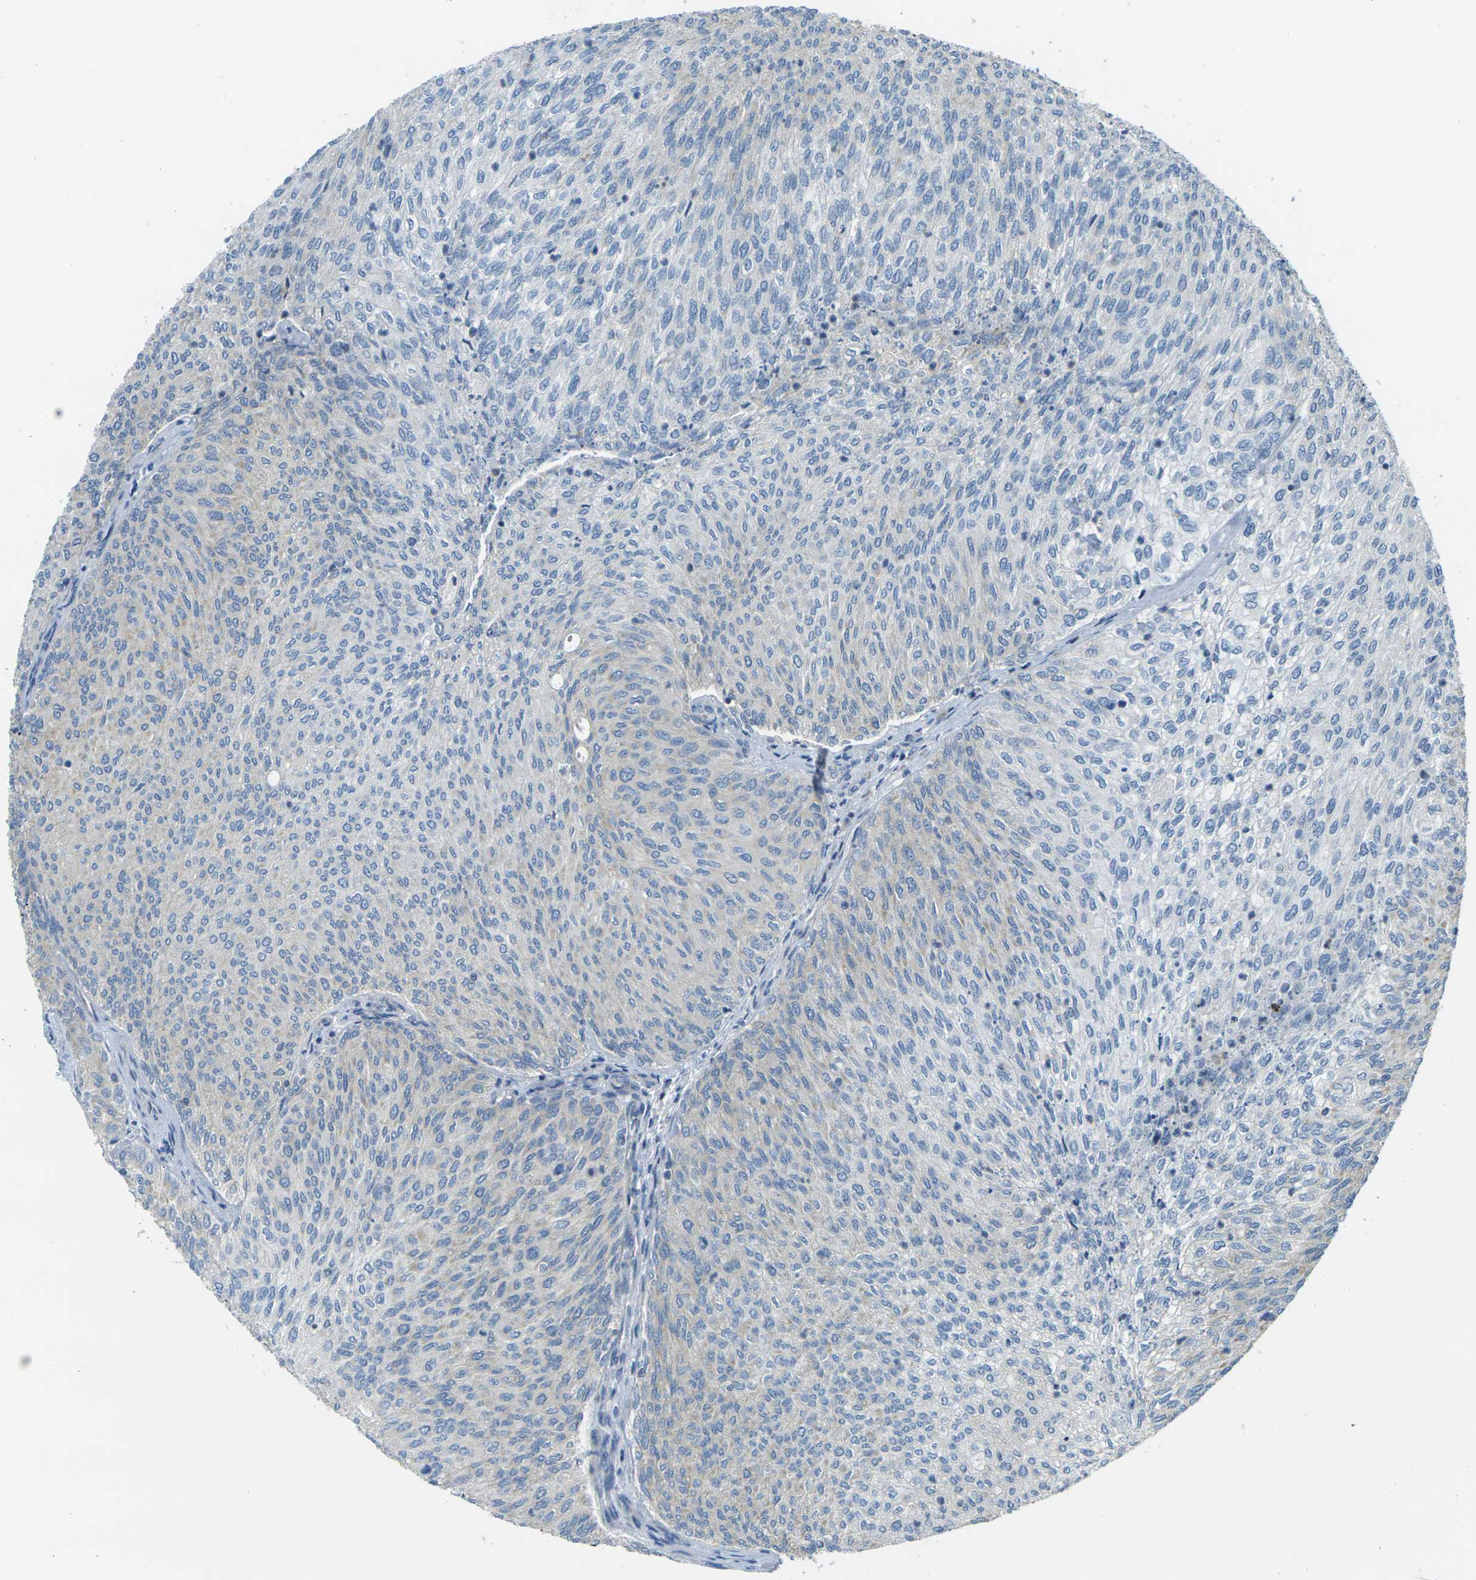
{"staining": {"intensity": "negative", "quantity": "none", "location": "none"}, "tissue": "urothelial cancer", "cell_type": "Tumor cells", "image_type": "cancer", "snomed": [{"axis": "morphology", "description": "Urothelial carcinoma, Low grade"}, {"axis": "topography", "description": "Urinary bladder"}], "caption": "Immunohistochemistry photomicrograph of neoplastic tissue: urothelial cancer stained with DAB (3,3'-diaminobenzidine) shows no significant protein expression in tumor cells.", "gene": "PARD6B", "patient": {"sex": "female", "age": 79}}